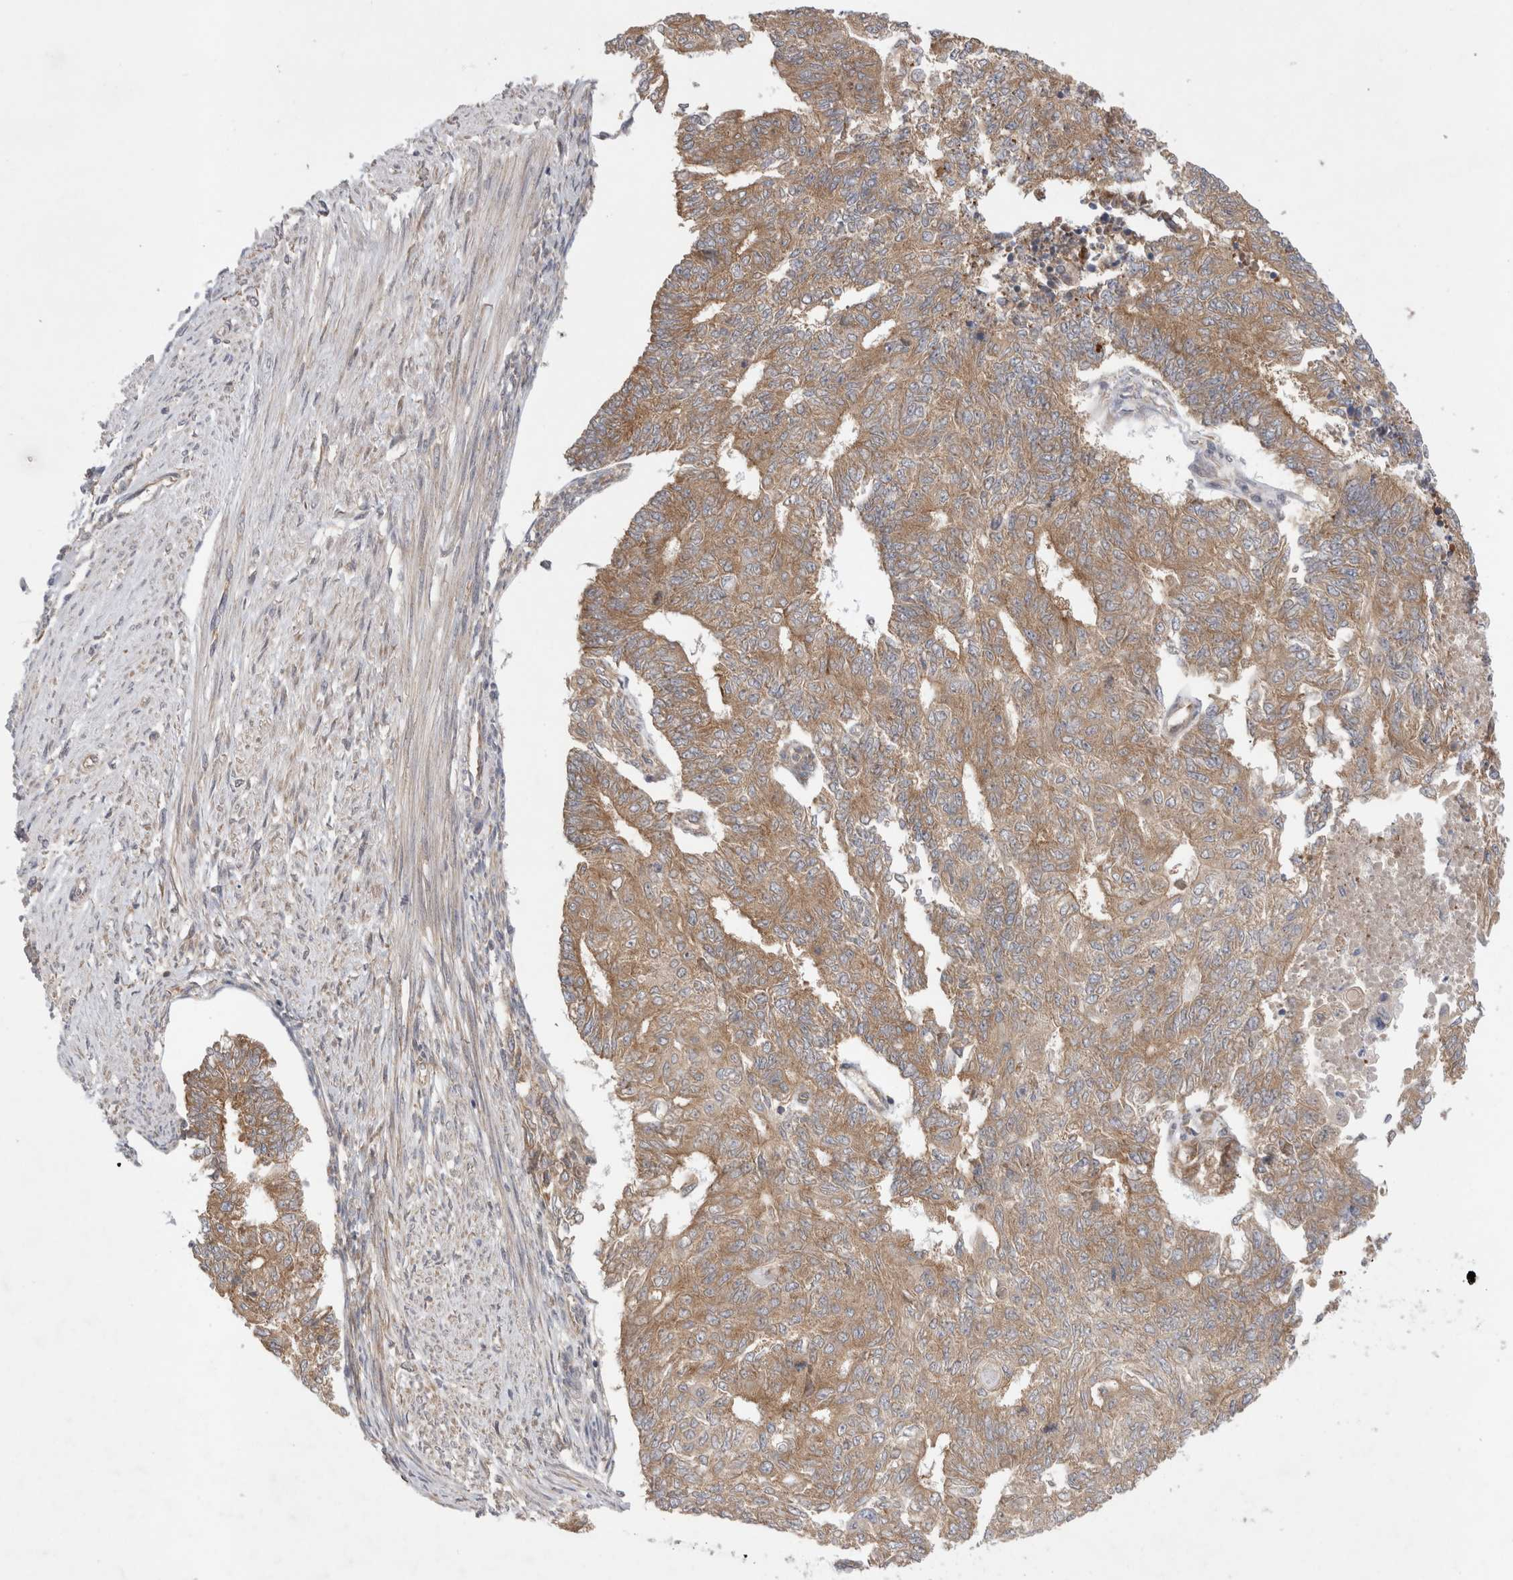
{"staining": {"intensity": "moderate", "quantity": ">75%", "location": "cytoplasmic/membranous"}, "tissue": "endometrial cancer", "cell_type": "Tumor cells", "image_type": "cancer", "snomed": [{"axis": "morphology", "description": "Adenocarcinoma, NOS"}, {"axis": "topography", "description": "Endometrium"}], "caption": "Immunohistochemistry micrograph of neoplastic tissue: human endometrial cancer stained using IHC displays medium levels of moderate protein expression localized specifically in the cytoplasmic/membranous of tumor cells, appearing as a cytoplasmic/membranous brown color.", "gene": "EIF3E", "patient": {"sex": "female", "age": 32}}